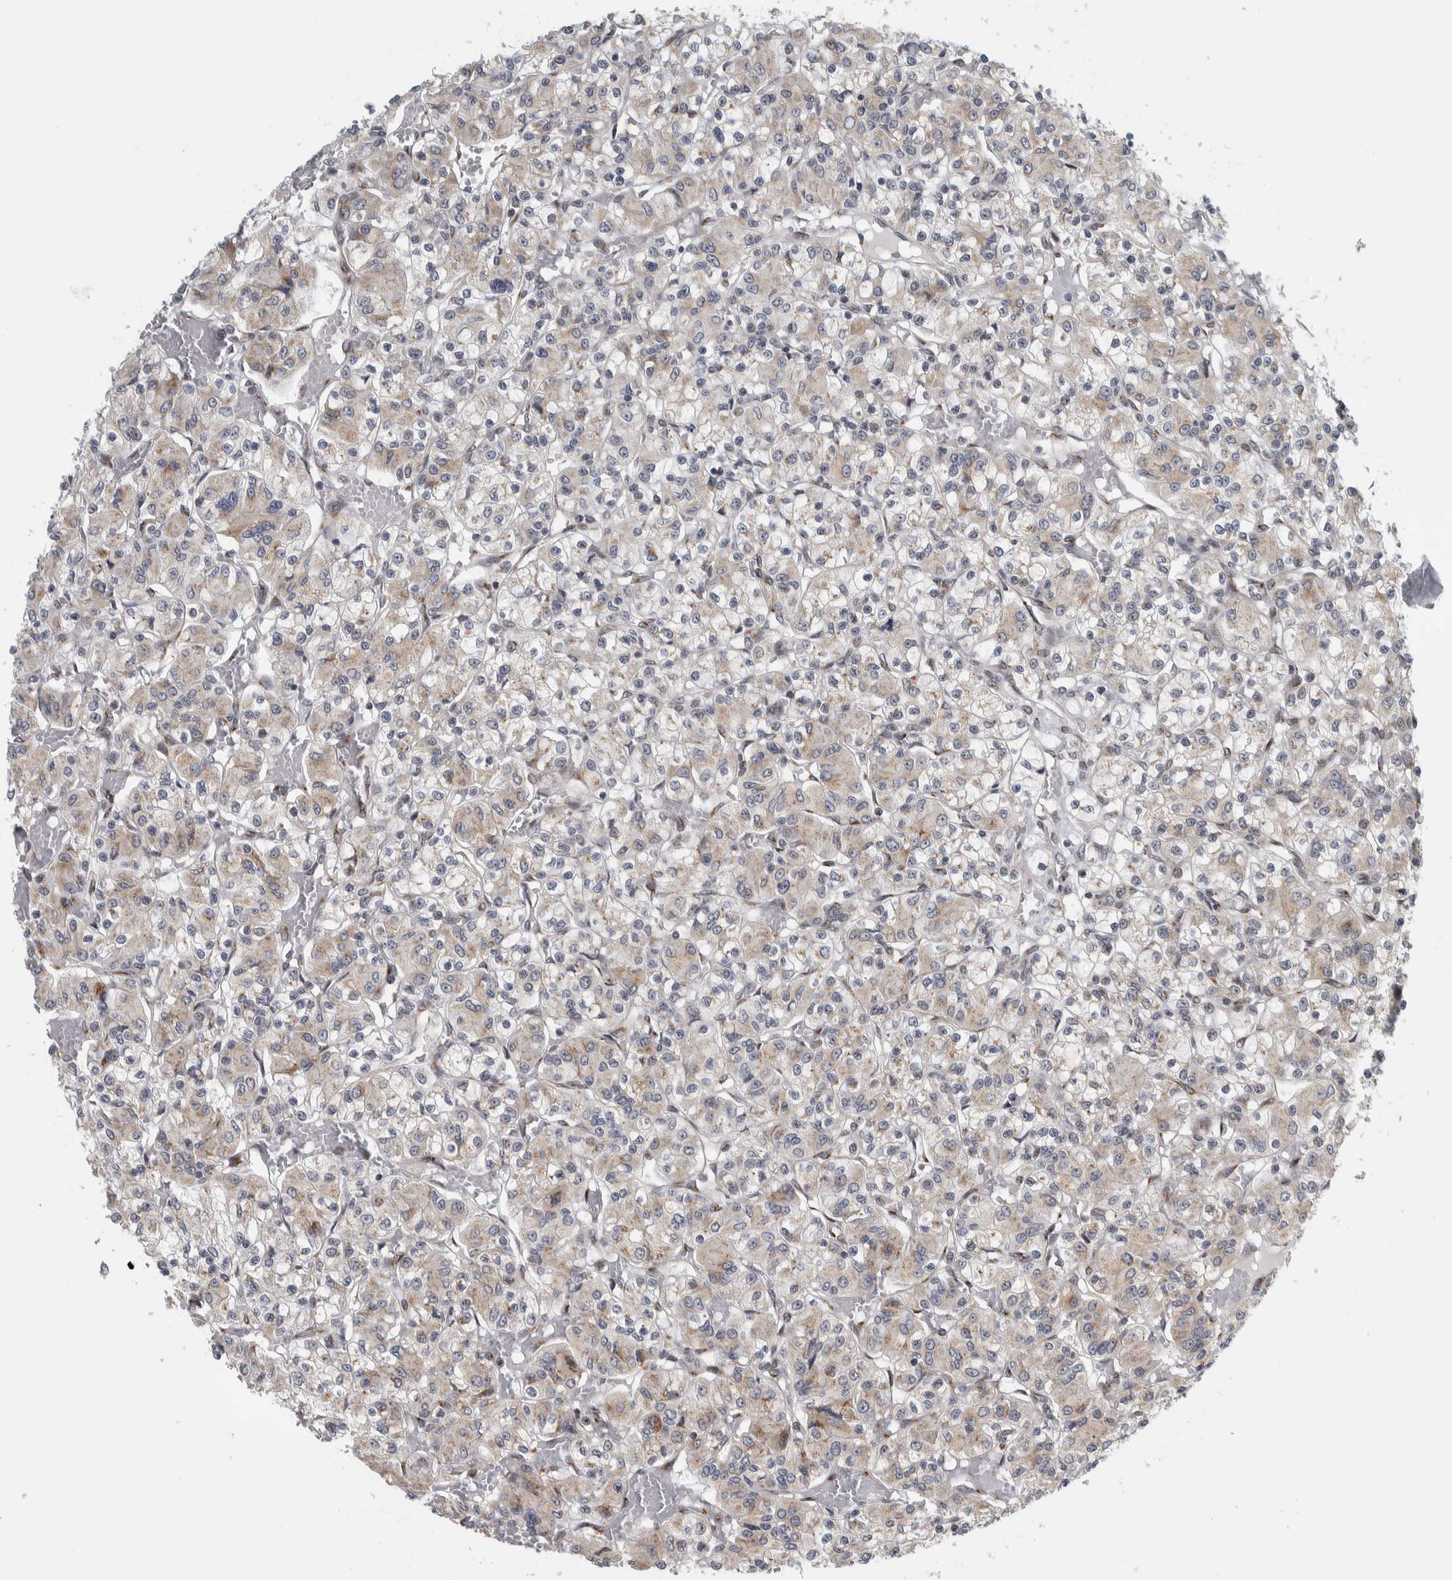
{"staining": {"intensity": "weak", "quantity": ">75%", "location": "cytoplasmic/membranous"}, "tissue": "renal cancer", "cell_type": "Tumor cells", "image_type": "cancer", "snomed": [{"axis": "morphology", "description": "Adenocarcinoma, NOS"}, {"axis": "topography", "description": "Kidney"}], "caption": "Renal adenocarcinoma tissue shows weak cytoplasmic/membranous staining in about >75% of tumor cells, visualized by immunohistochemistry.", "gene": "ZMYND8", "patient": {"sex": "female", "age": 59}}